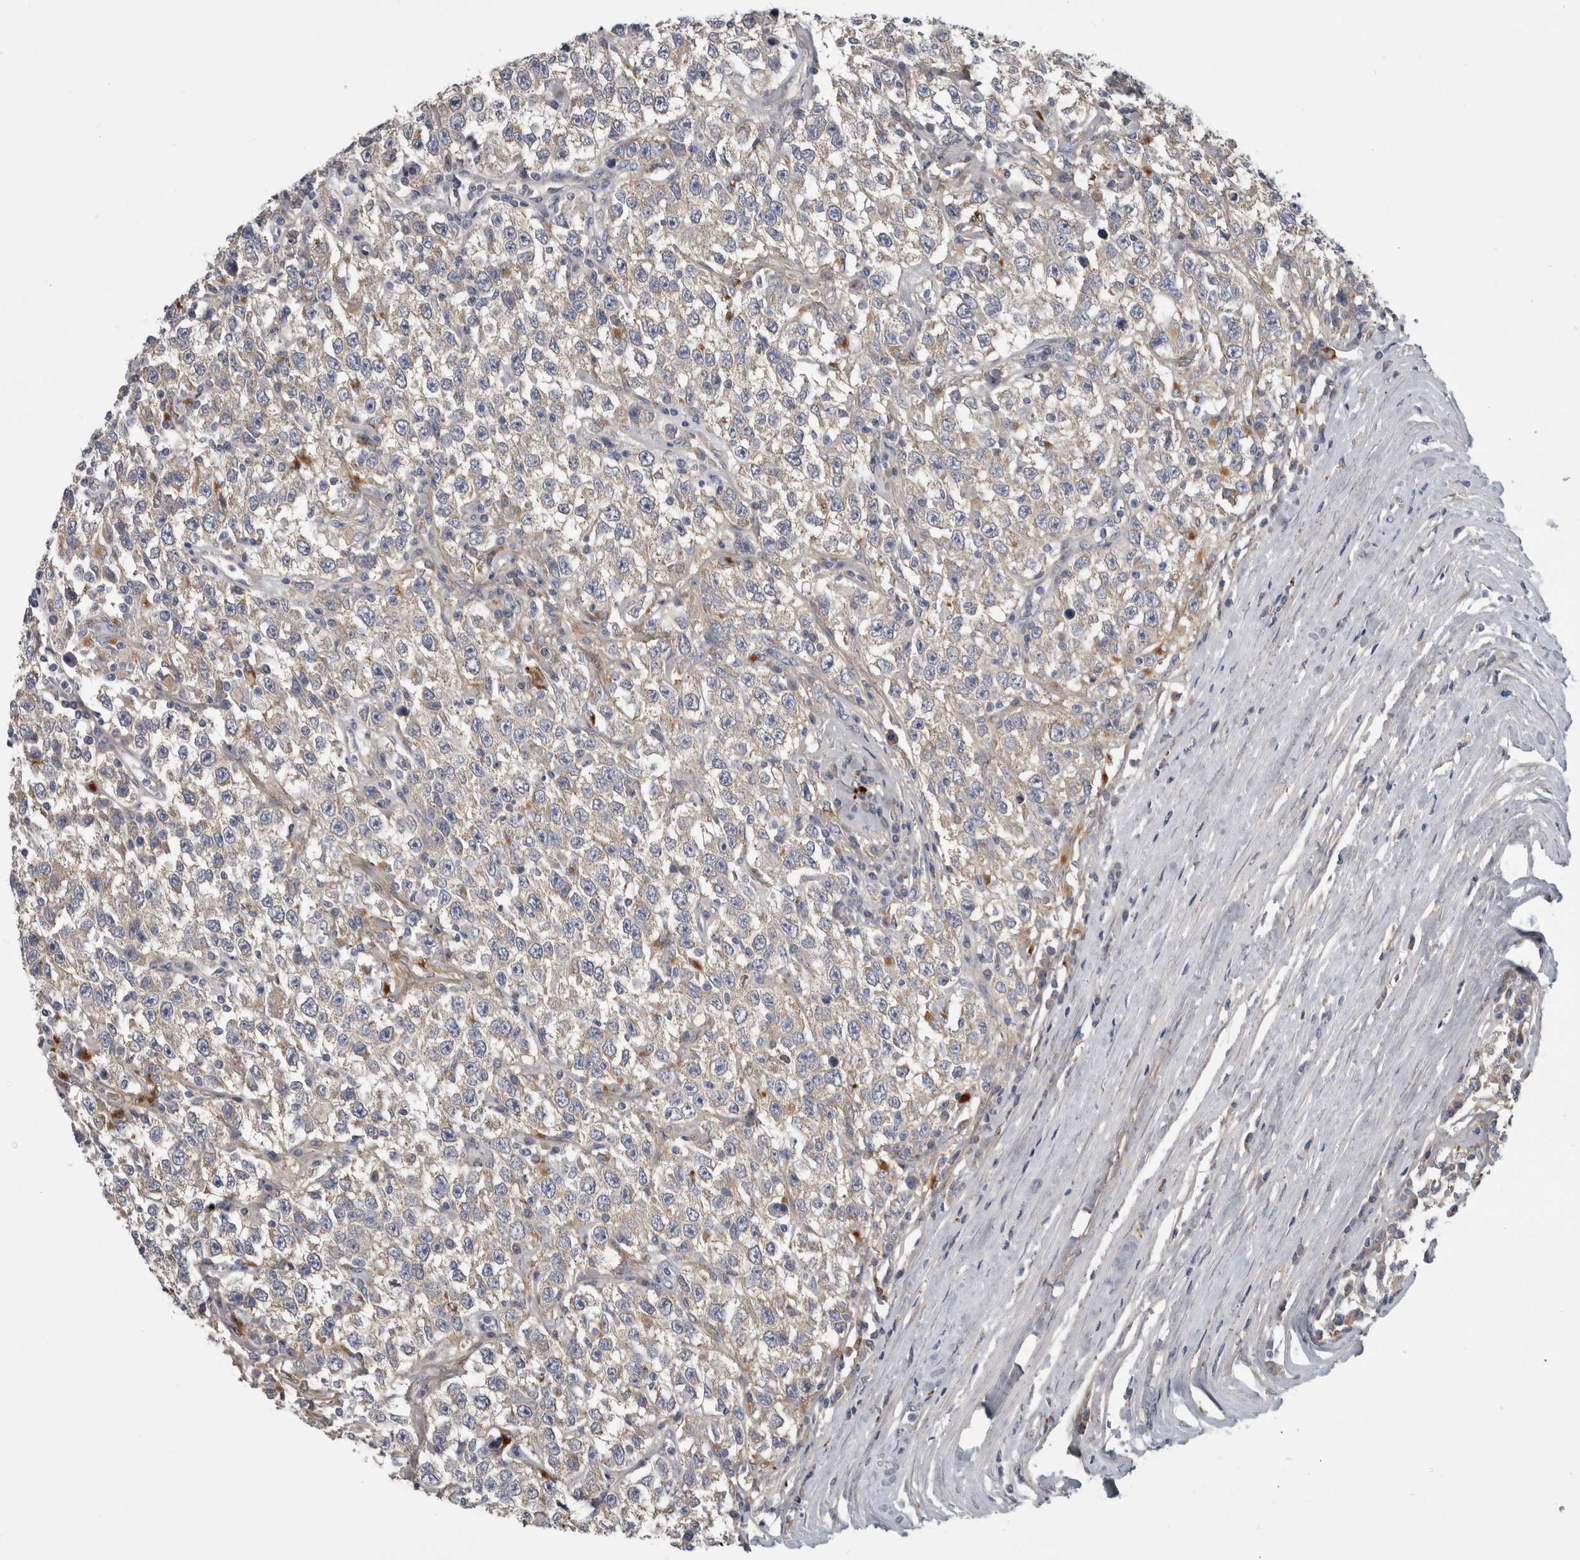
{"staining": {"intensity": "negative", "quantity": "none", "location": "none"}, "tissue": "testis cancer", "cell_type": "Tumor cells", "image_type": "cancer", "snomed": [{"axis": "morphology", "description": "Seminoma, NOS"}, {"axis": "topography", "description": "Testis"}], "caption": "This is a photomicrograph of immunohistochemistry staining of seminoma (testis), which shows no positivity in tumor cells.", "gene": "ATXN2", "patient": {"sex": "male", "age": 41}}